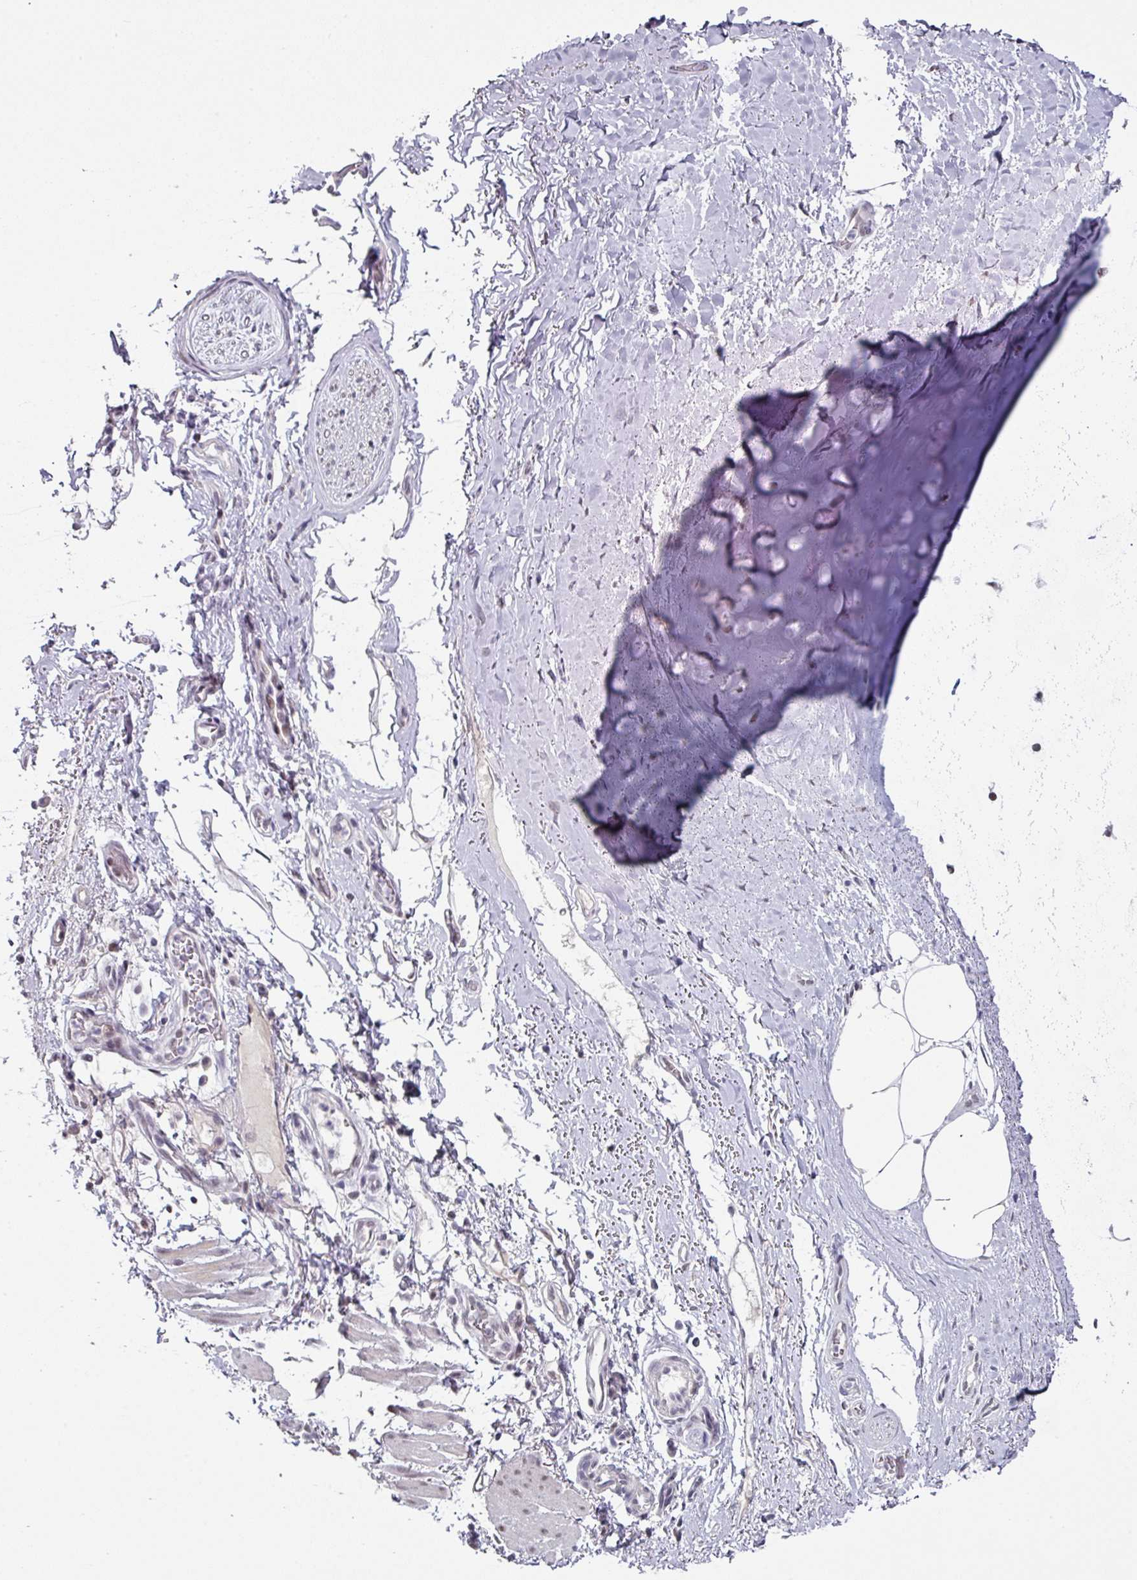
{"staining": {"intensity": "negative", "quantity": "none", "location": "none"}, "tissue": "adipose tissue", "cell_type": "Adipocytes", "image_type": "normal", "snomed": [{"axis": "morphology", "description": "Normal tissue, NOS"}, {"axis": "topography", "description": "Cartilage tissue"}, {"axis": "topography", "description": "Bronchus"}], "caption": "A micrograph of adipose tissue stained for a protein shows no brown staining in adipocytes.", "gene": "ELK1", "patient": {"sex": "female", "age": 72}}